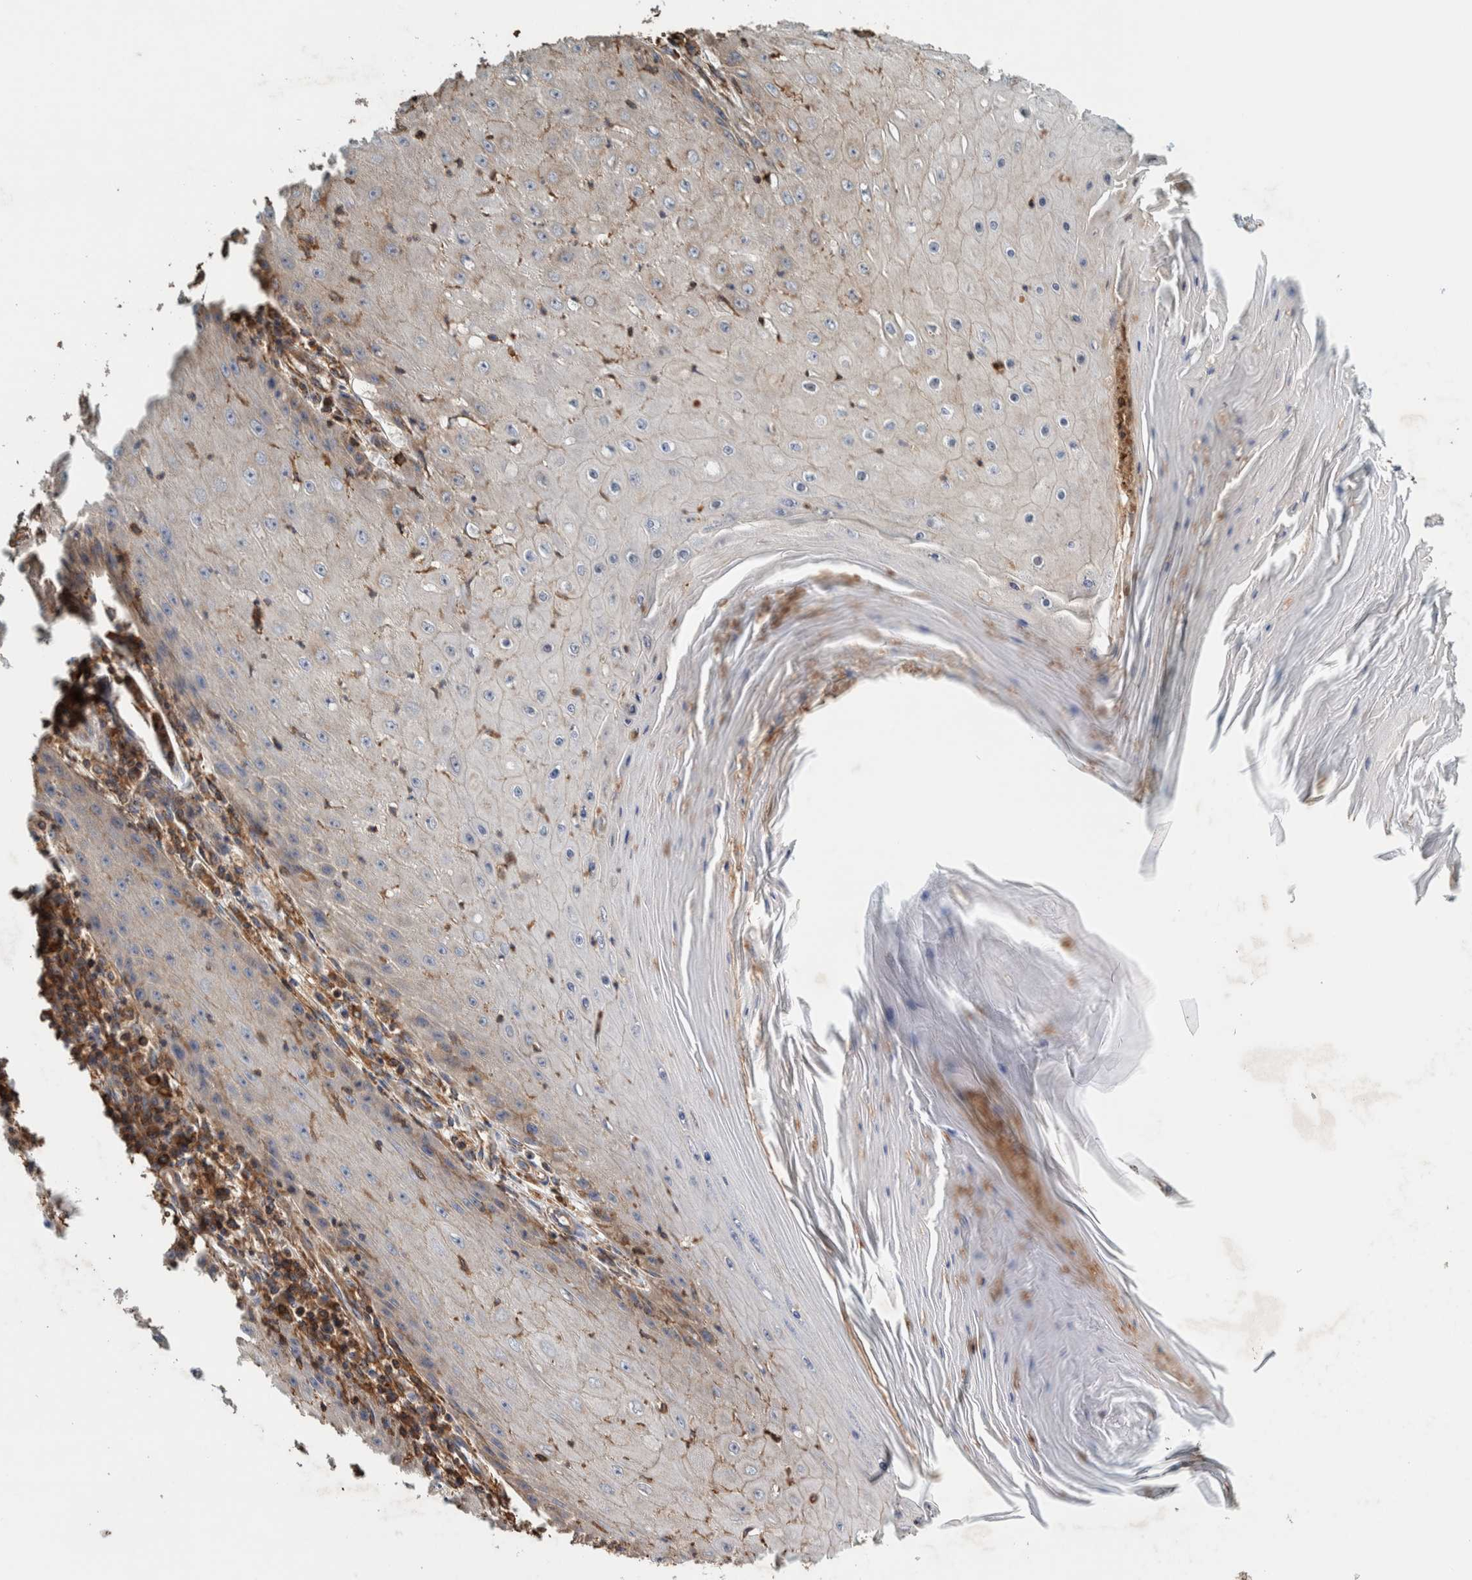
{"staining": {"intensity": "weak", "quantity": "<25%", "location": "cytoplasmic/membranous"}, "tissue": "skin cancer", "cell_type": "Tumor cells", "image_type": "cancer", "snomed": [{"axis": "morphology", "description": "Squamous cell carcinoma, NOS"}, {"axis": "topography", "description": "Skin"}], "caption": "Immunohistochemistry image of human skin cancer (squamous cell carcinoma) stained for a protein (brown), which shows no positivity in tumor cells.", "gene": "PLA2G3", "patient": {"sex": "female", "age": 73}}